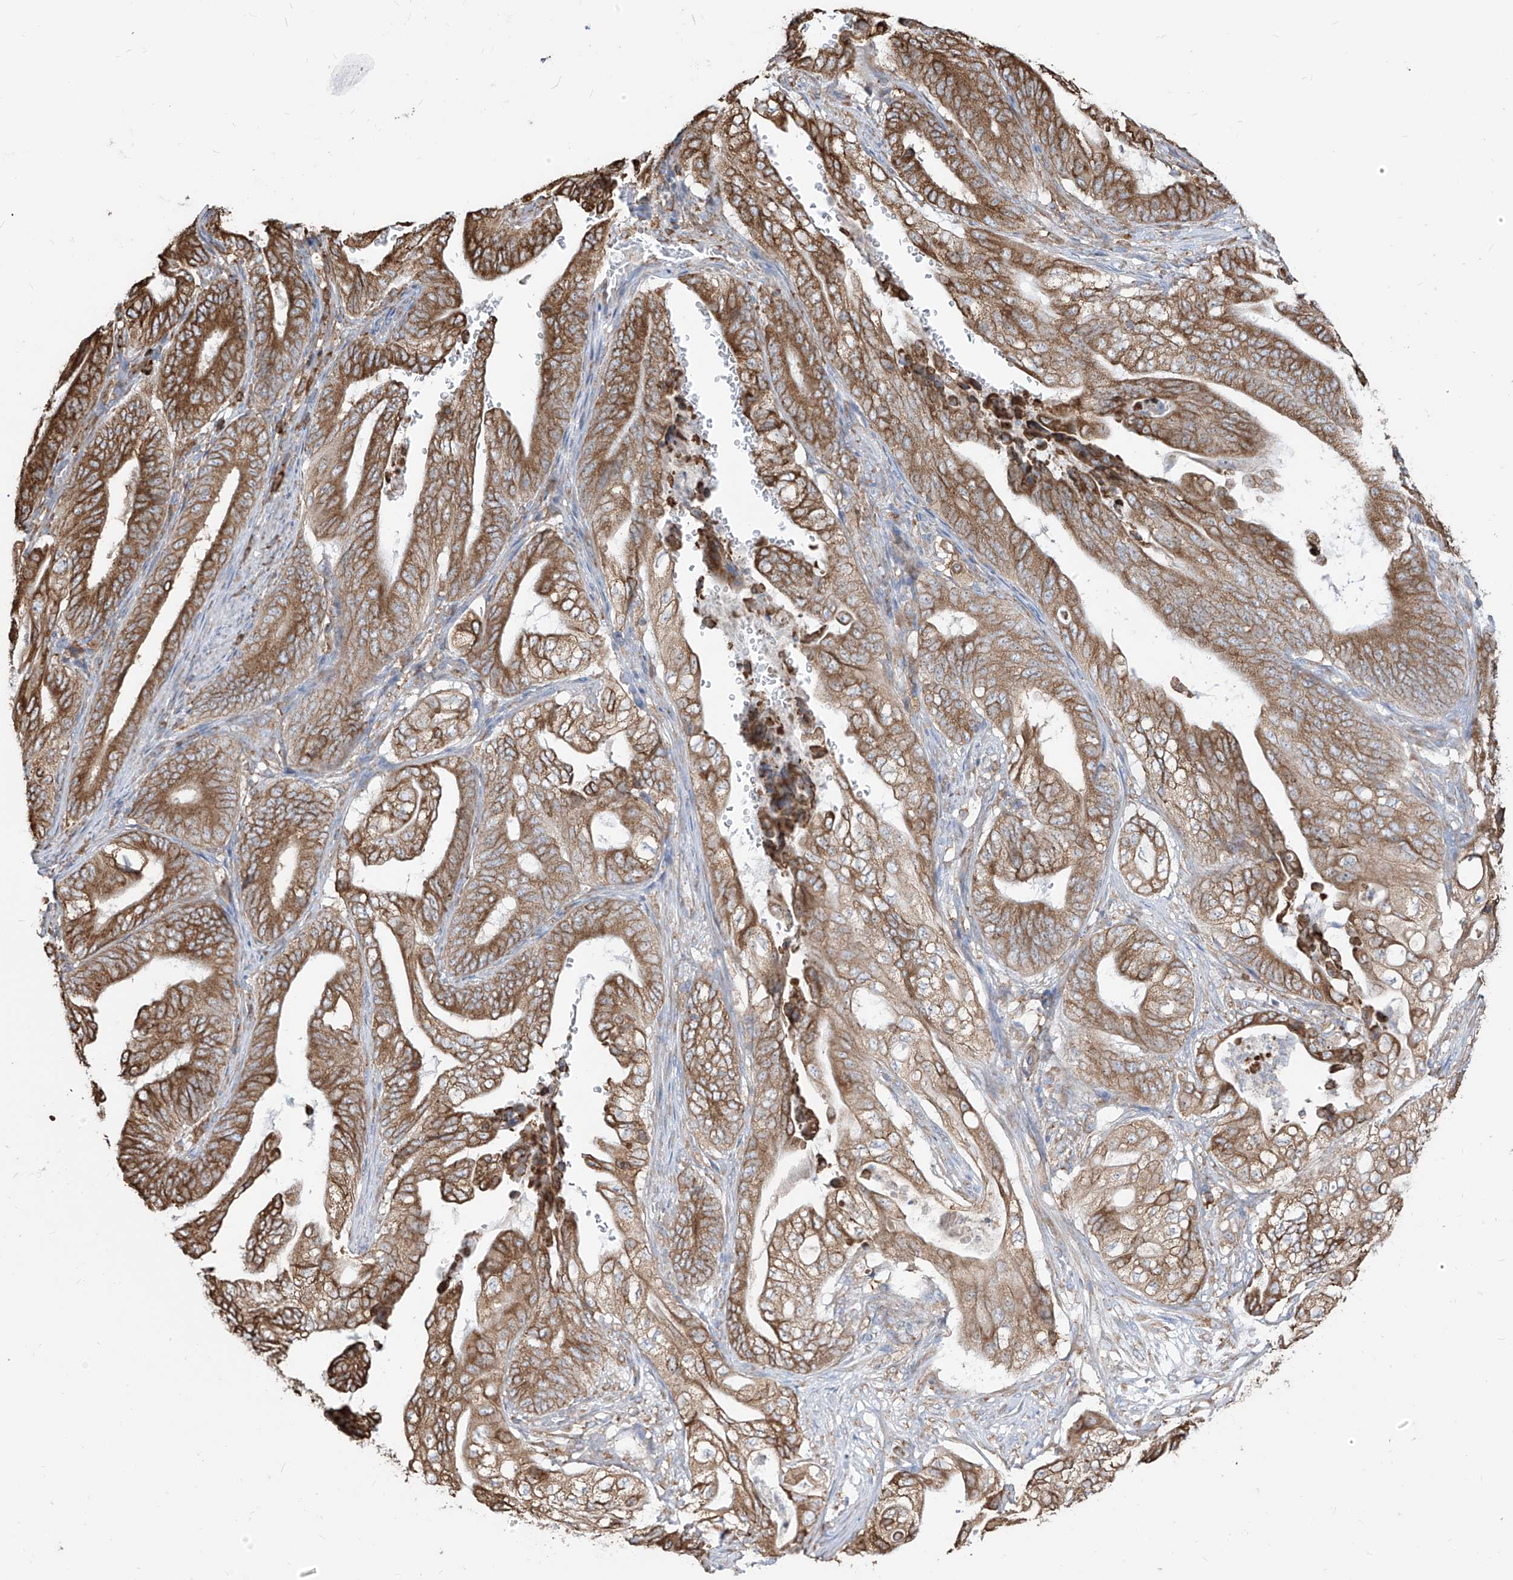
{"staining": {"intensity": "moderate", "quantity": ">75%", "location": "cytoplasmic/membranous"}, "tissue": "stomach cancer", "cell_type": "Tumor cells", "image_type": "cancer", "snomed": [{"axis": "morphology", "description": "Adenocarcinoma, NOS"}, {"axis": "topography", "description": "Stomach"}], "caption": "High-power microscopy captured an immunohistochemistry histopathology image of stomach cancer, revealing moderate cytoplasmic/membranous expression in approximately >75% of tumor cells.", "gene": "PDIA6", "patient": {"sex": "female", "age": 73}}